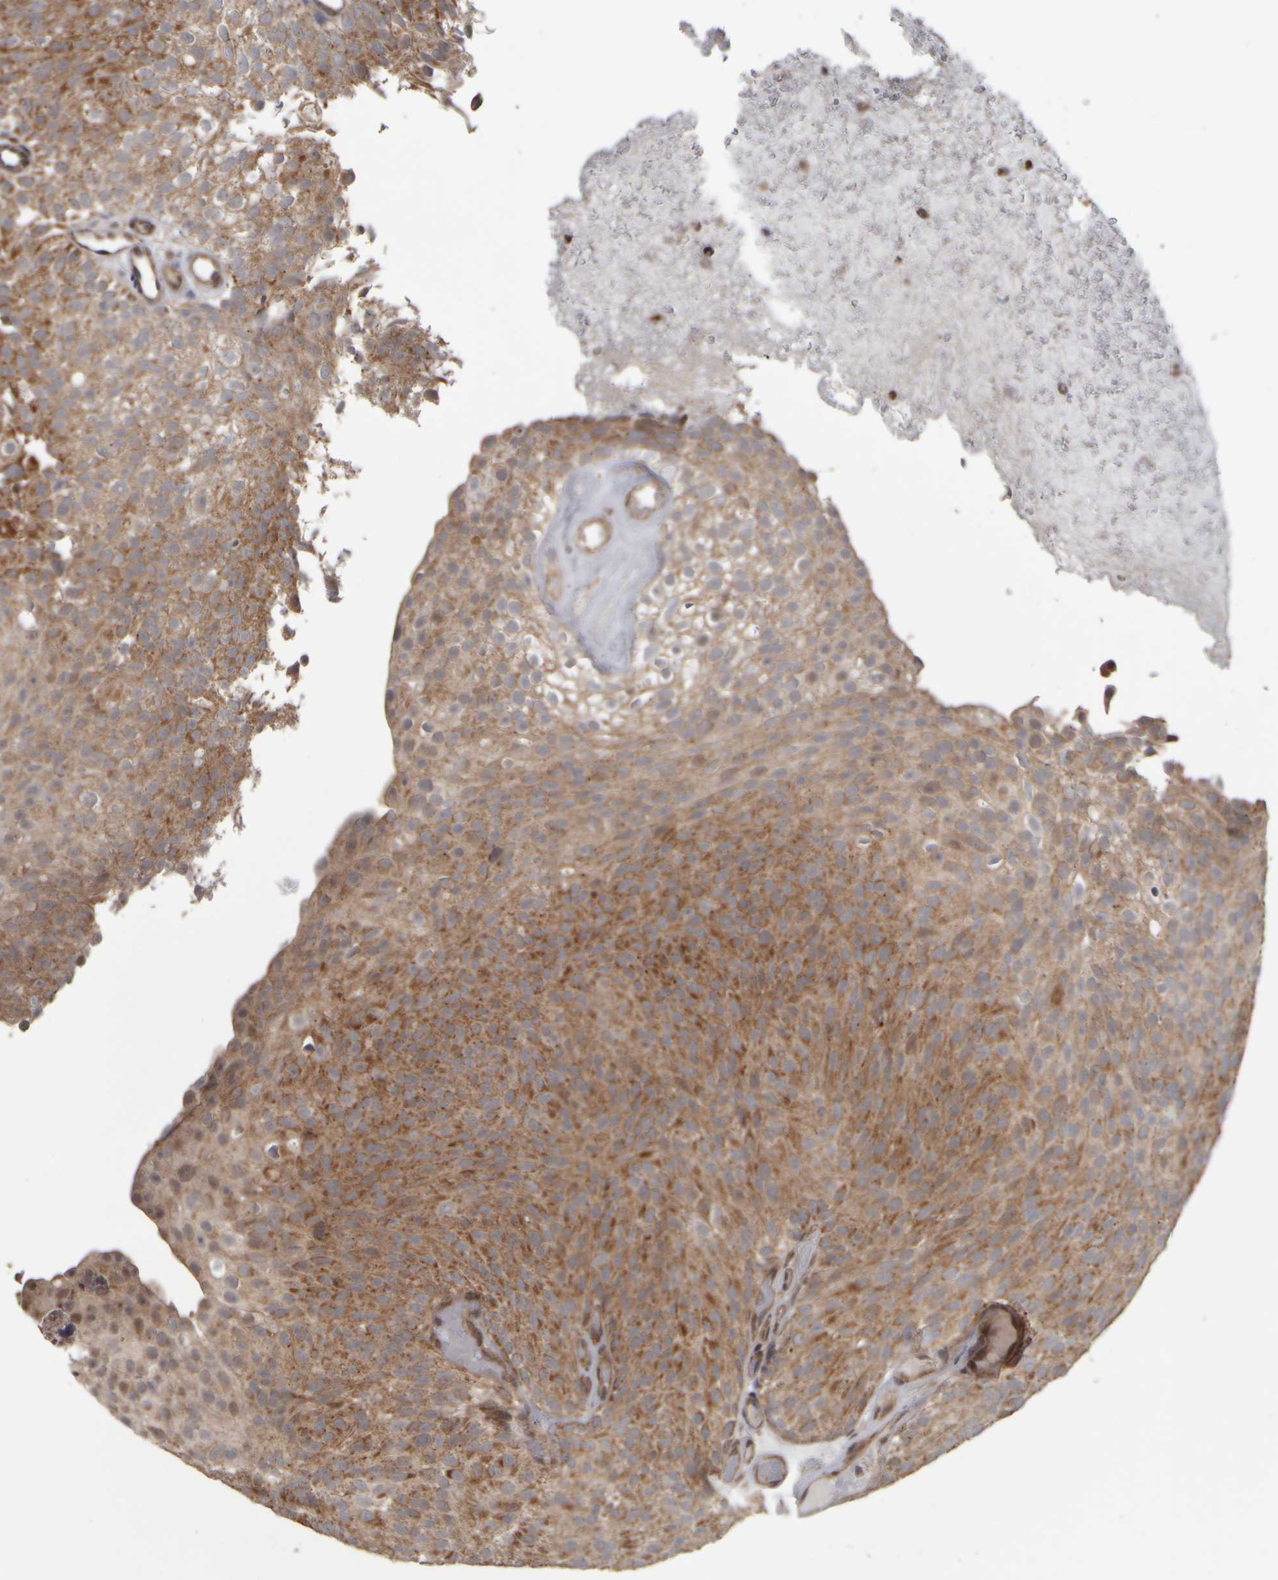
{"staining": {"intensity": "moderate", "quantity": ">75%", "location": "cytoplasmic/membranous"}, "tissue": "urothelial cancer", "cell_type": "Tumor cells", "image_type": "cancer", "snomed": [{"axis": "morphology", "description": "Urothelial carcinoma, Low grade"}, {"axis": "topography", "description": "Urinary bladder"}], "caption": "The image shows a brown stain indicating the presence of a protein in the cytoplasmic/membranous of tumor cells in urothelial carcinoma (low-grade).", "gene": "CWC27", "patient": {"sex": "male", "age": 78}}